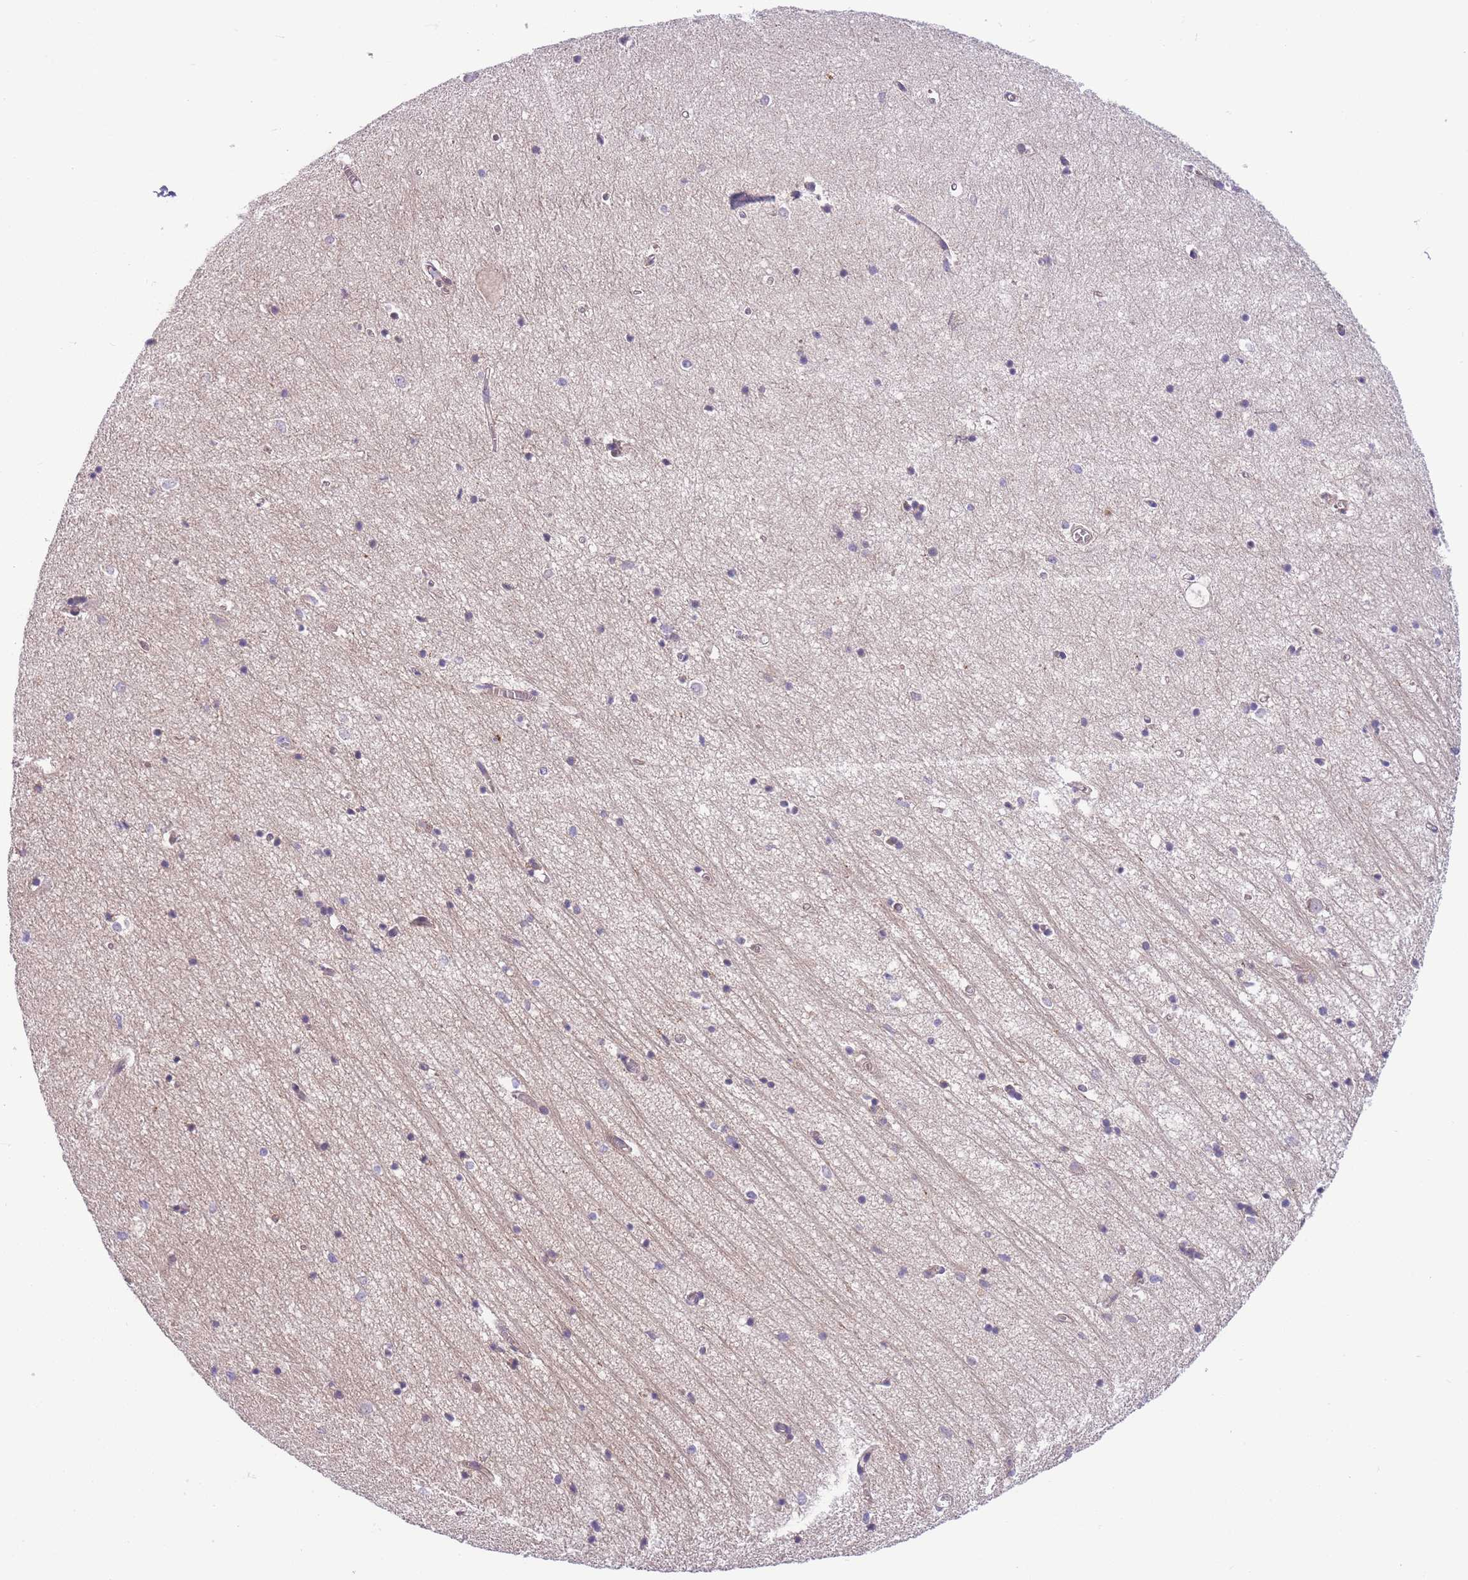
{"staining": {"intensity": "negative", "quantity": "none", "location": "none"}, "tissue": "hippocampus", "cell_type": "Glial cells", "image_type": "normal", "snomed": [{"axis": "morphology", "description": "Normal tissue, NOS"}, {"axis": "topography", "description": "Hippocampus"}], "caption": "An IHC photomicrograph of unremarkable hippocampus is shown. There is no staining in glial cells of hippocampus.", "gene": "FAM124A", "patient": {"sex": "female", "age": 64}}